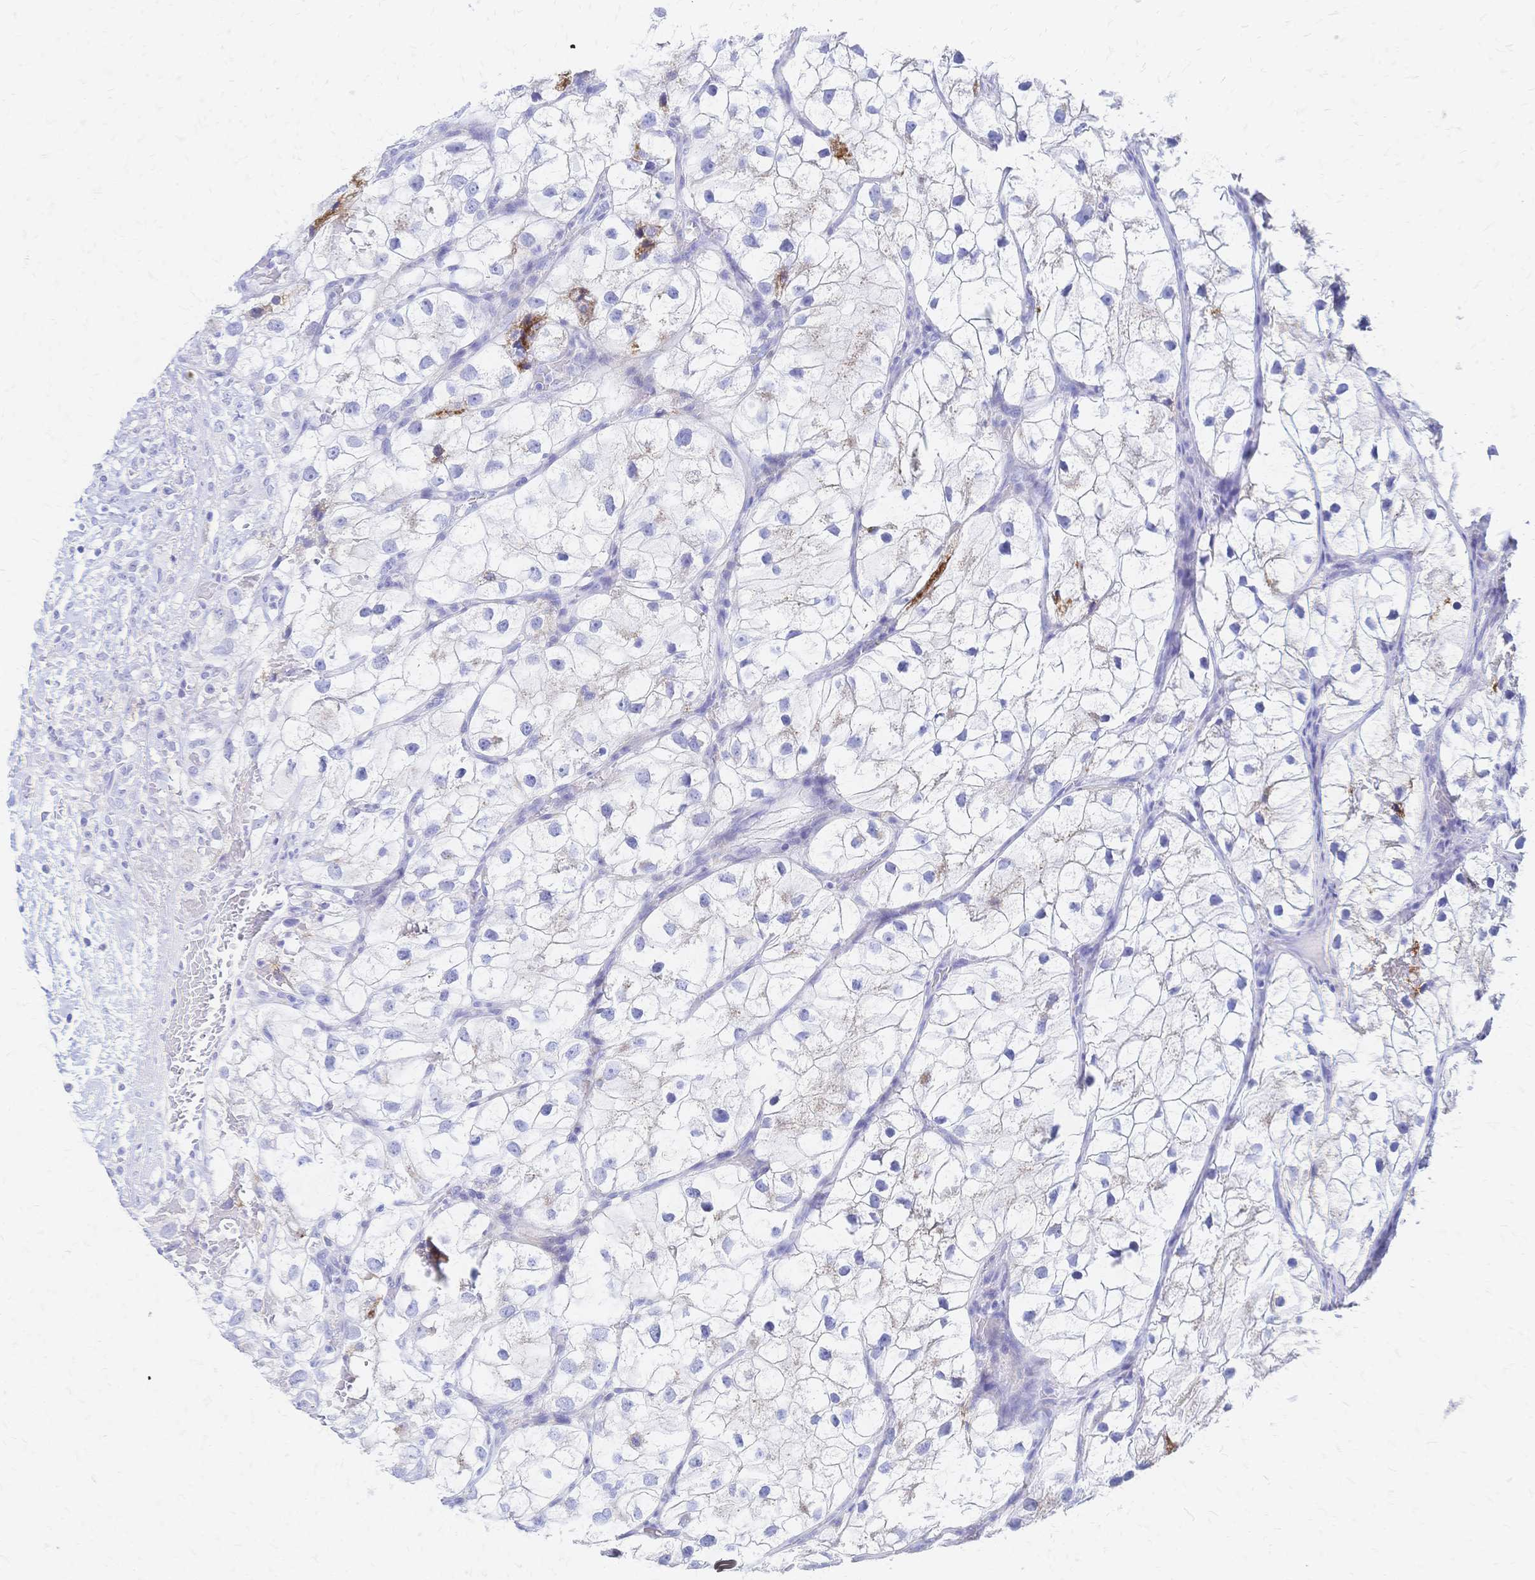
{"staining": {"intensity": "negative", "quantity": "none", "location": "none"}, "tissue": "renal cancer", "cell_type": "Tumor cells", "image_type": "cancer", "snomed": [{"axis": "morphology", "description": "Adenocarcinoma, NOS"}, {"axis": "topography", "description": "Kidney"}], "caption": "Human renal adenocarcinoma stained for a protein using immunohistochemistry (IHC) demonstrates no positivity in tumor cells.", "gene": "SLC5A1", "patient": {"sex": "male", "age": 59}}